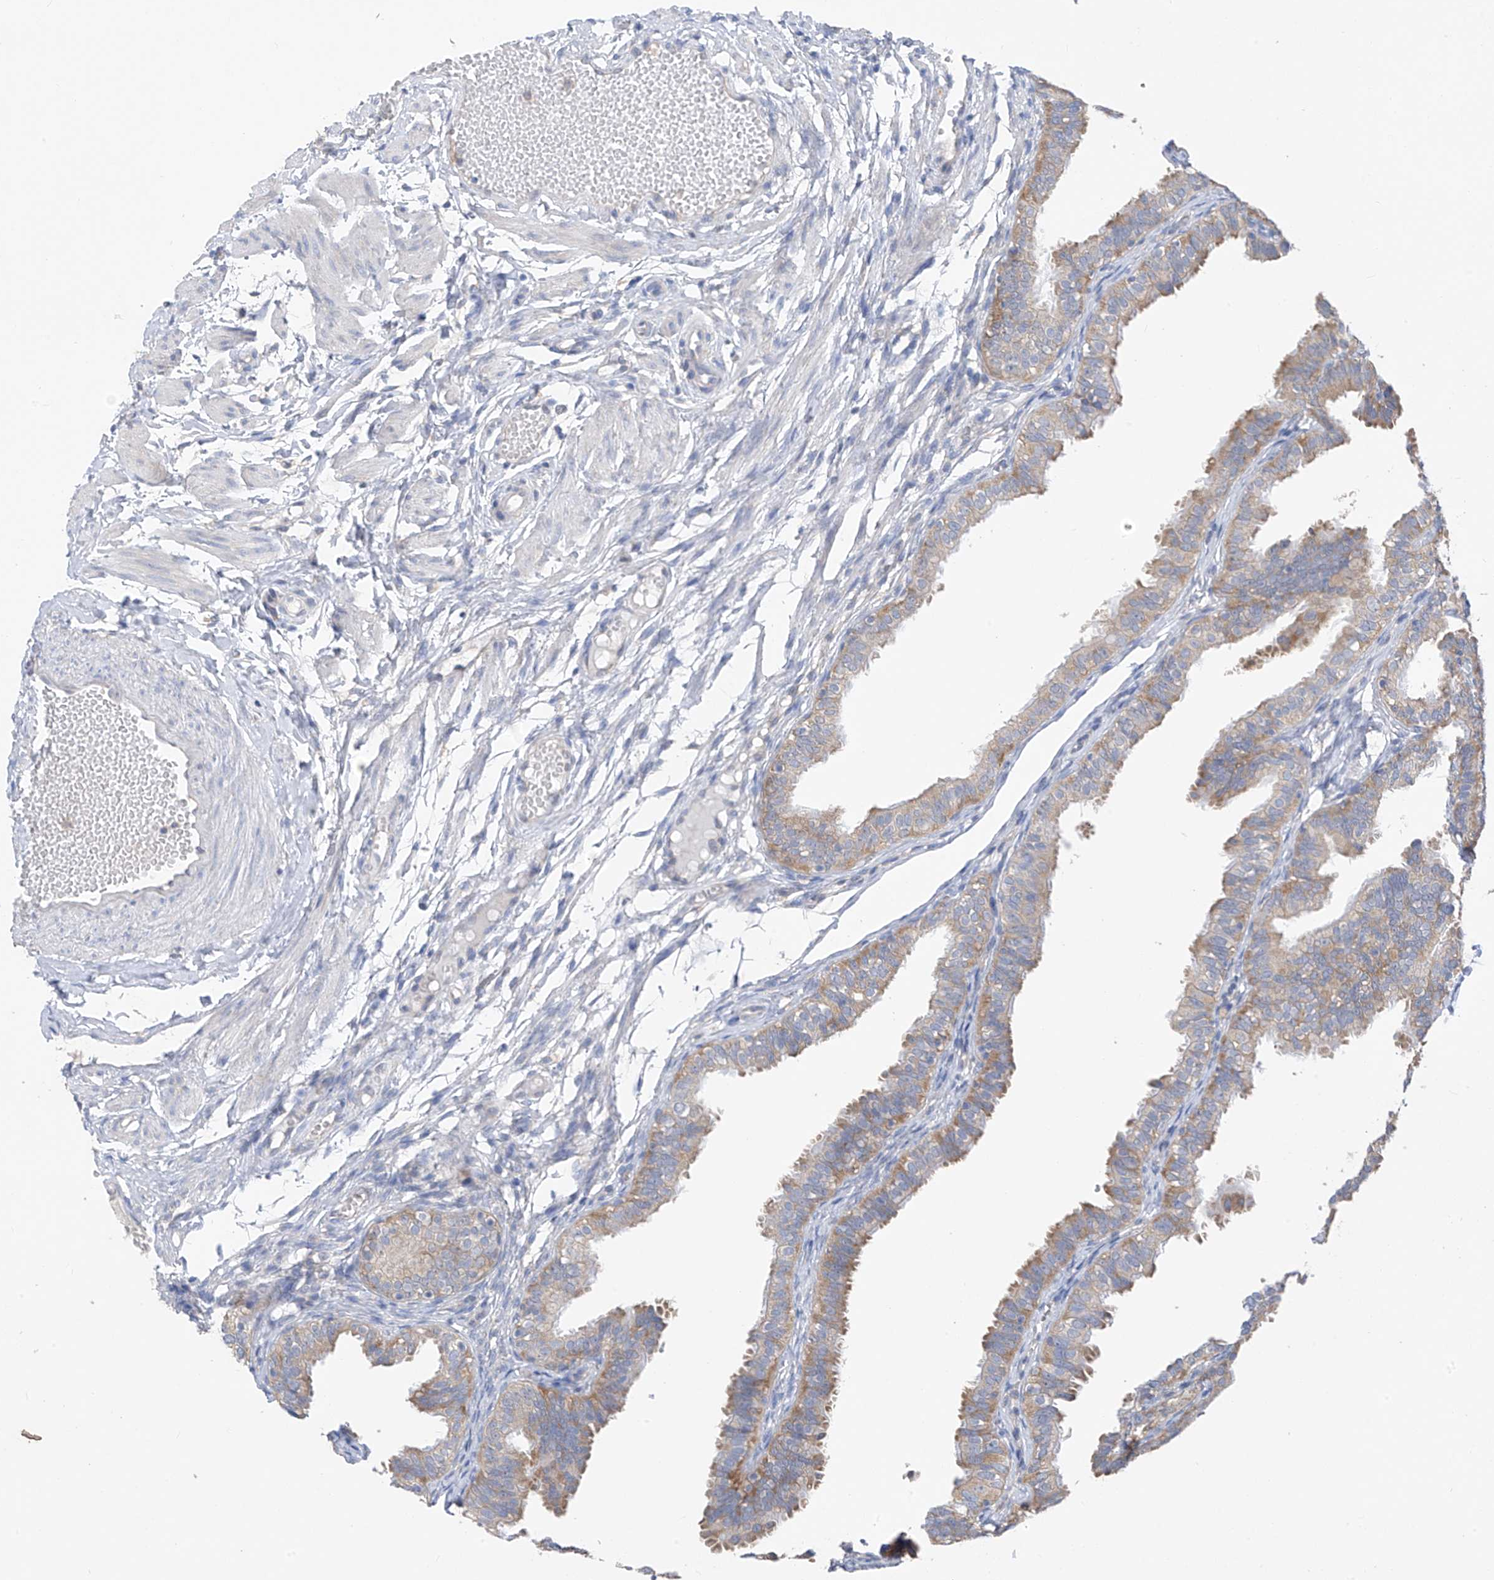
{"staining": {"intensity": "moderate", "quantity": "25%-75%", "location": "cytoplasmic/membranous"}, "tissue": "fallopian tube", "cell_type": "Glandular cells", "image_type": "normal", "snomed": [{"axis": "morphology", "description": "Normal tissue, NOS"}, {"axis": "topography", "description": "Fallopian tube"}], "caption": "The immunohistochemical stain highlights moderate cytoplasmic/membranous staining in glandular cells of normal fallopian tube.", "gene": "RPL4", "patient": {"sex": "female", "age": 35}}